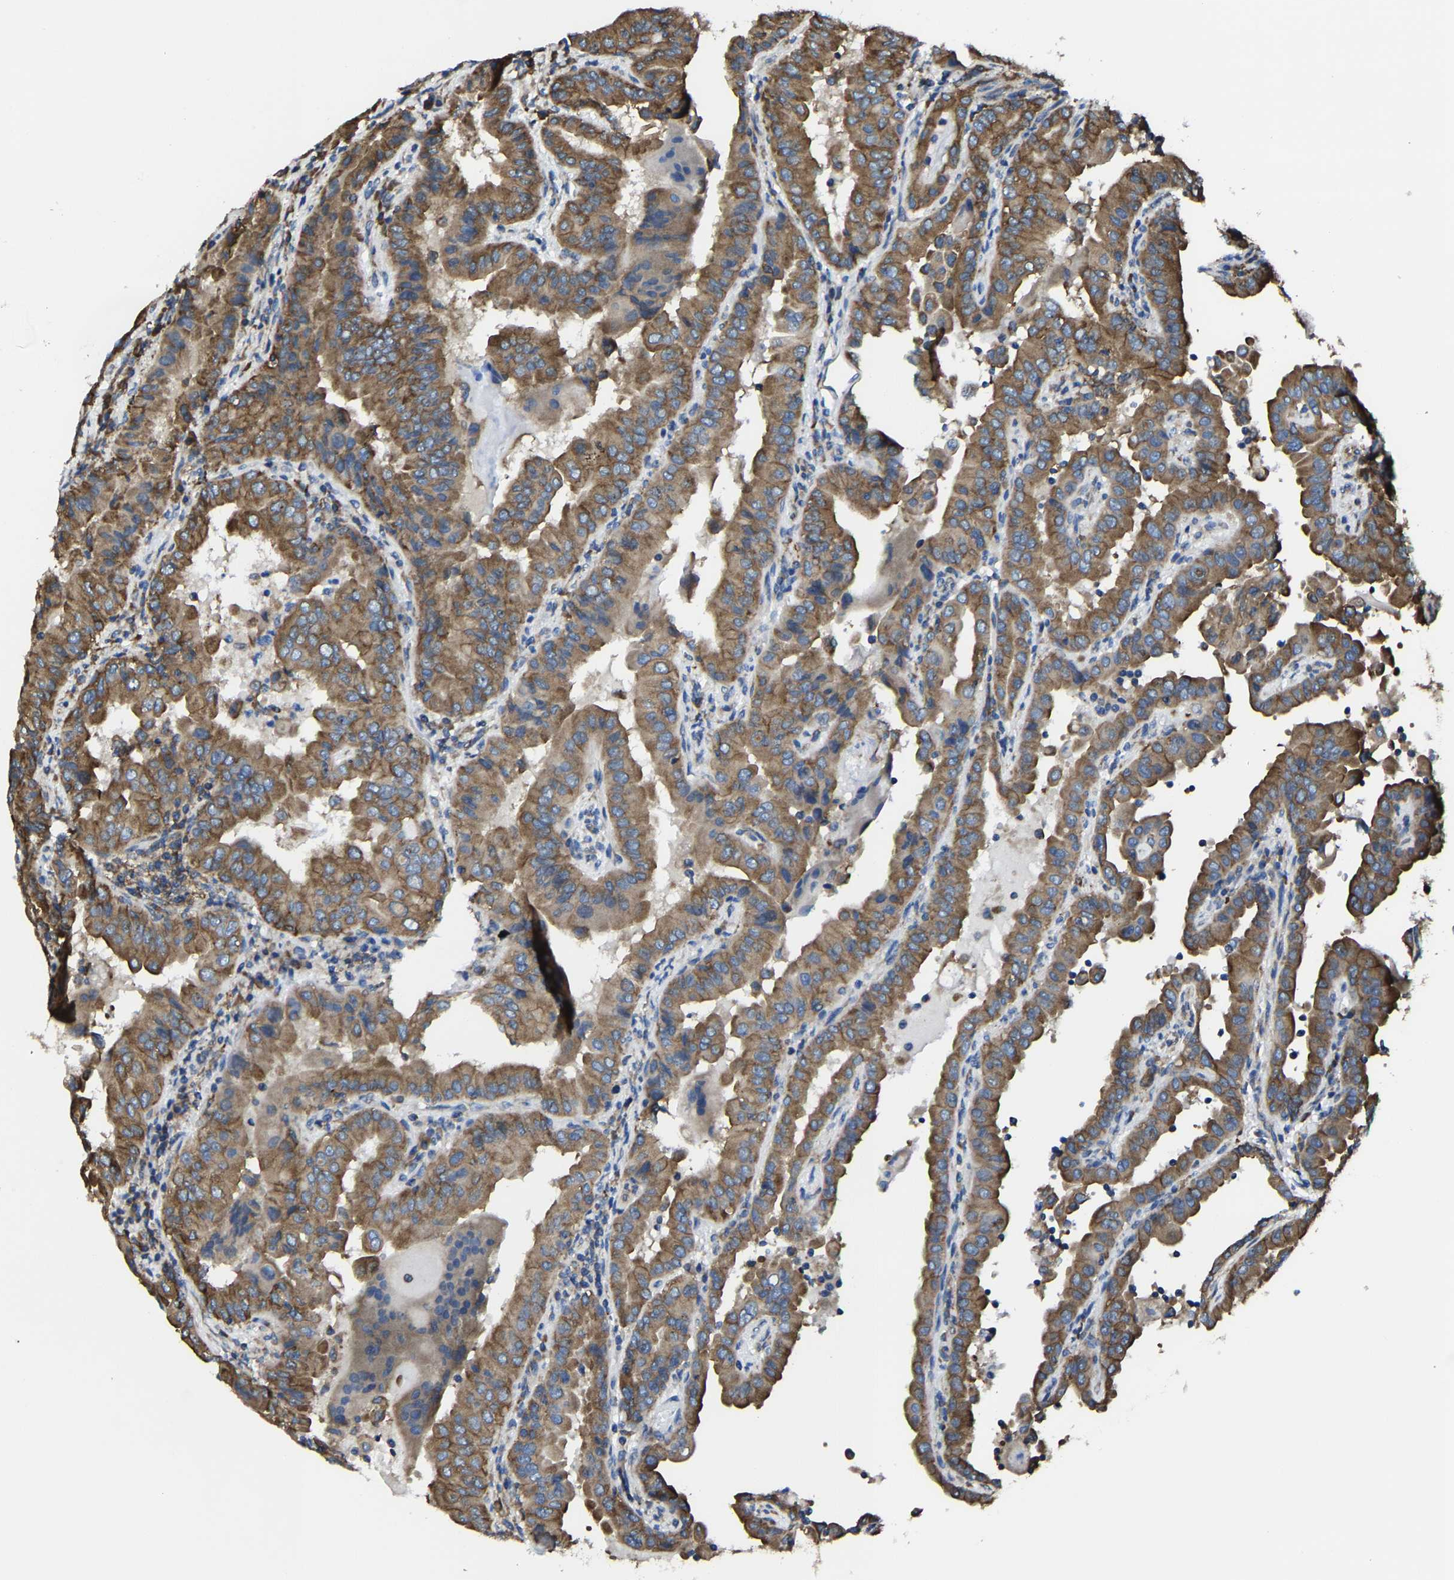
{"staining": {"intensity": "strong", "quantity": ">75%", "location": "cytoplasmic/membranous"}, "tissue": "thyroid cancer", "cell_type": "Tumor cells", "image_type": "cancer", "snomed": [{"axis": "morphology", "description": "Papillary adenocarcinoma, NOS"}, {"axis": "topography", "description": "Thyroid gland"}], "caption": "Thyroid cancer (papillary adenocarcinoma) stained with immunohistochemistry (IHC) exhibits strong cytoplasmic/membranous positivity in approximately >75% of tumor cells.", "gene": "G3BP2", "patient": {"sex": "male", "age": 33}}